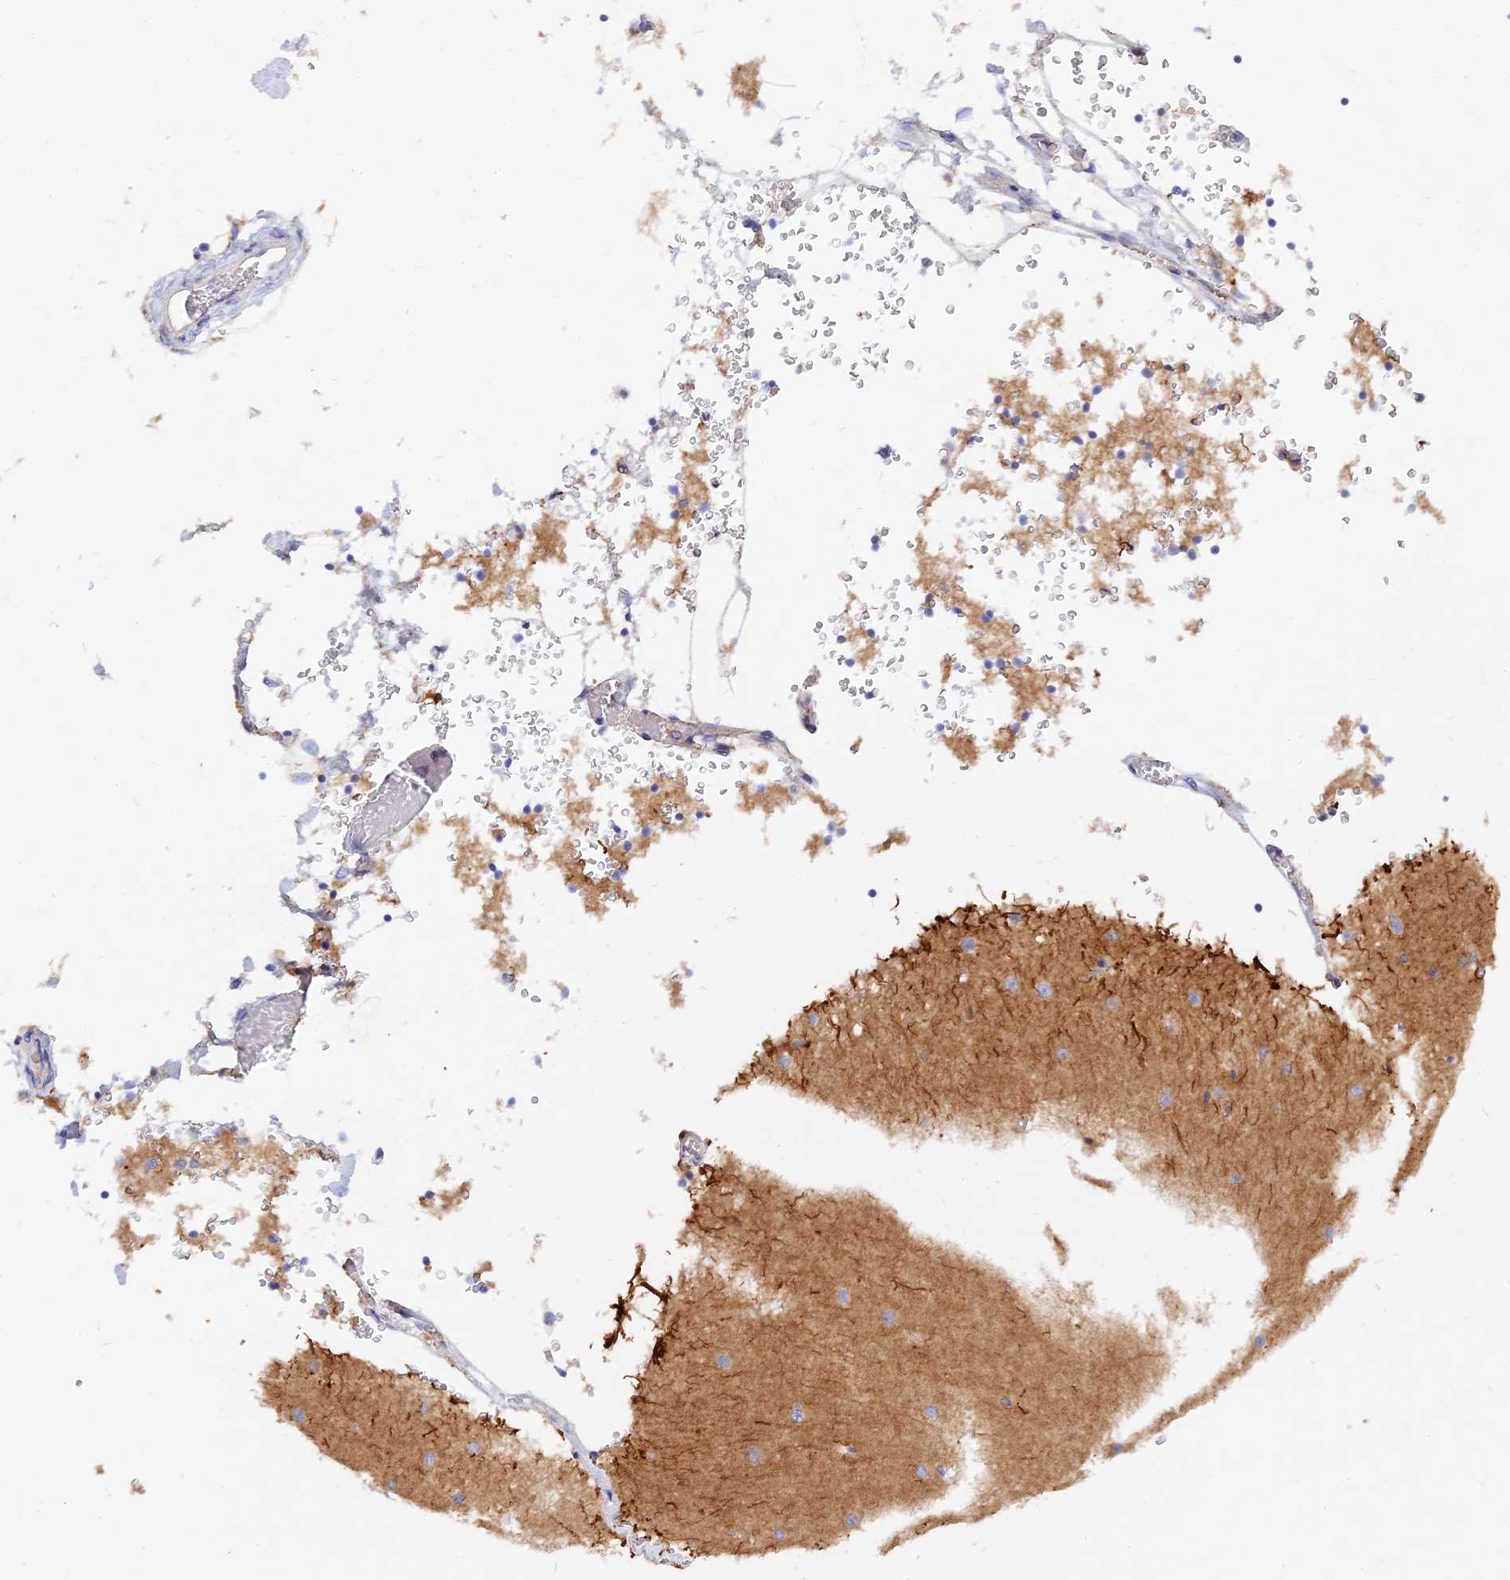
{"staining": {"intensity": "negative", "quantity": "none", "location": "none"}, "tissue": "cerebellum", "cell_type": "Cells in granular layer", "image_type": "normal", "snomed": [{"axis": "morphology", "description": "Normal tissue, NOS"}, {"axis": "topography", "description": "Cerebellum"}], "caption": "Cerebellum stained for a protein using IHC exhibits no expression cells in granular layer.", "gene": "MROH1", "patient": {"sex": "male", "age": 37}}